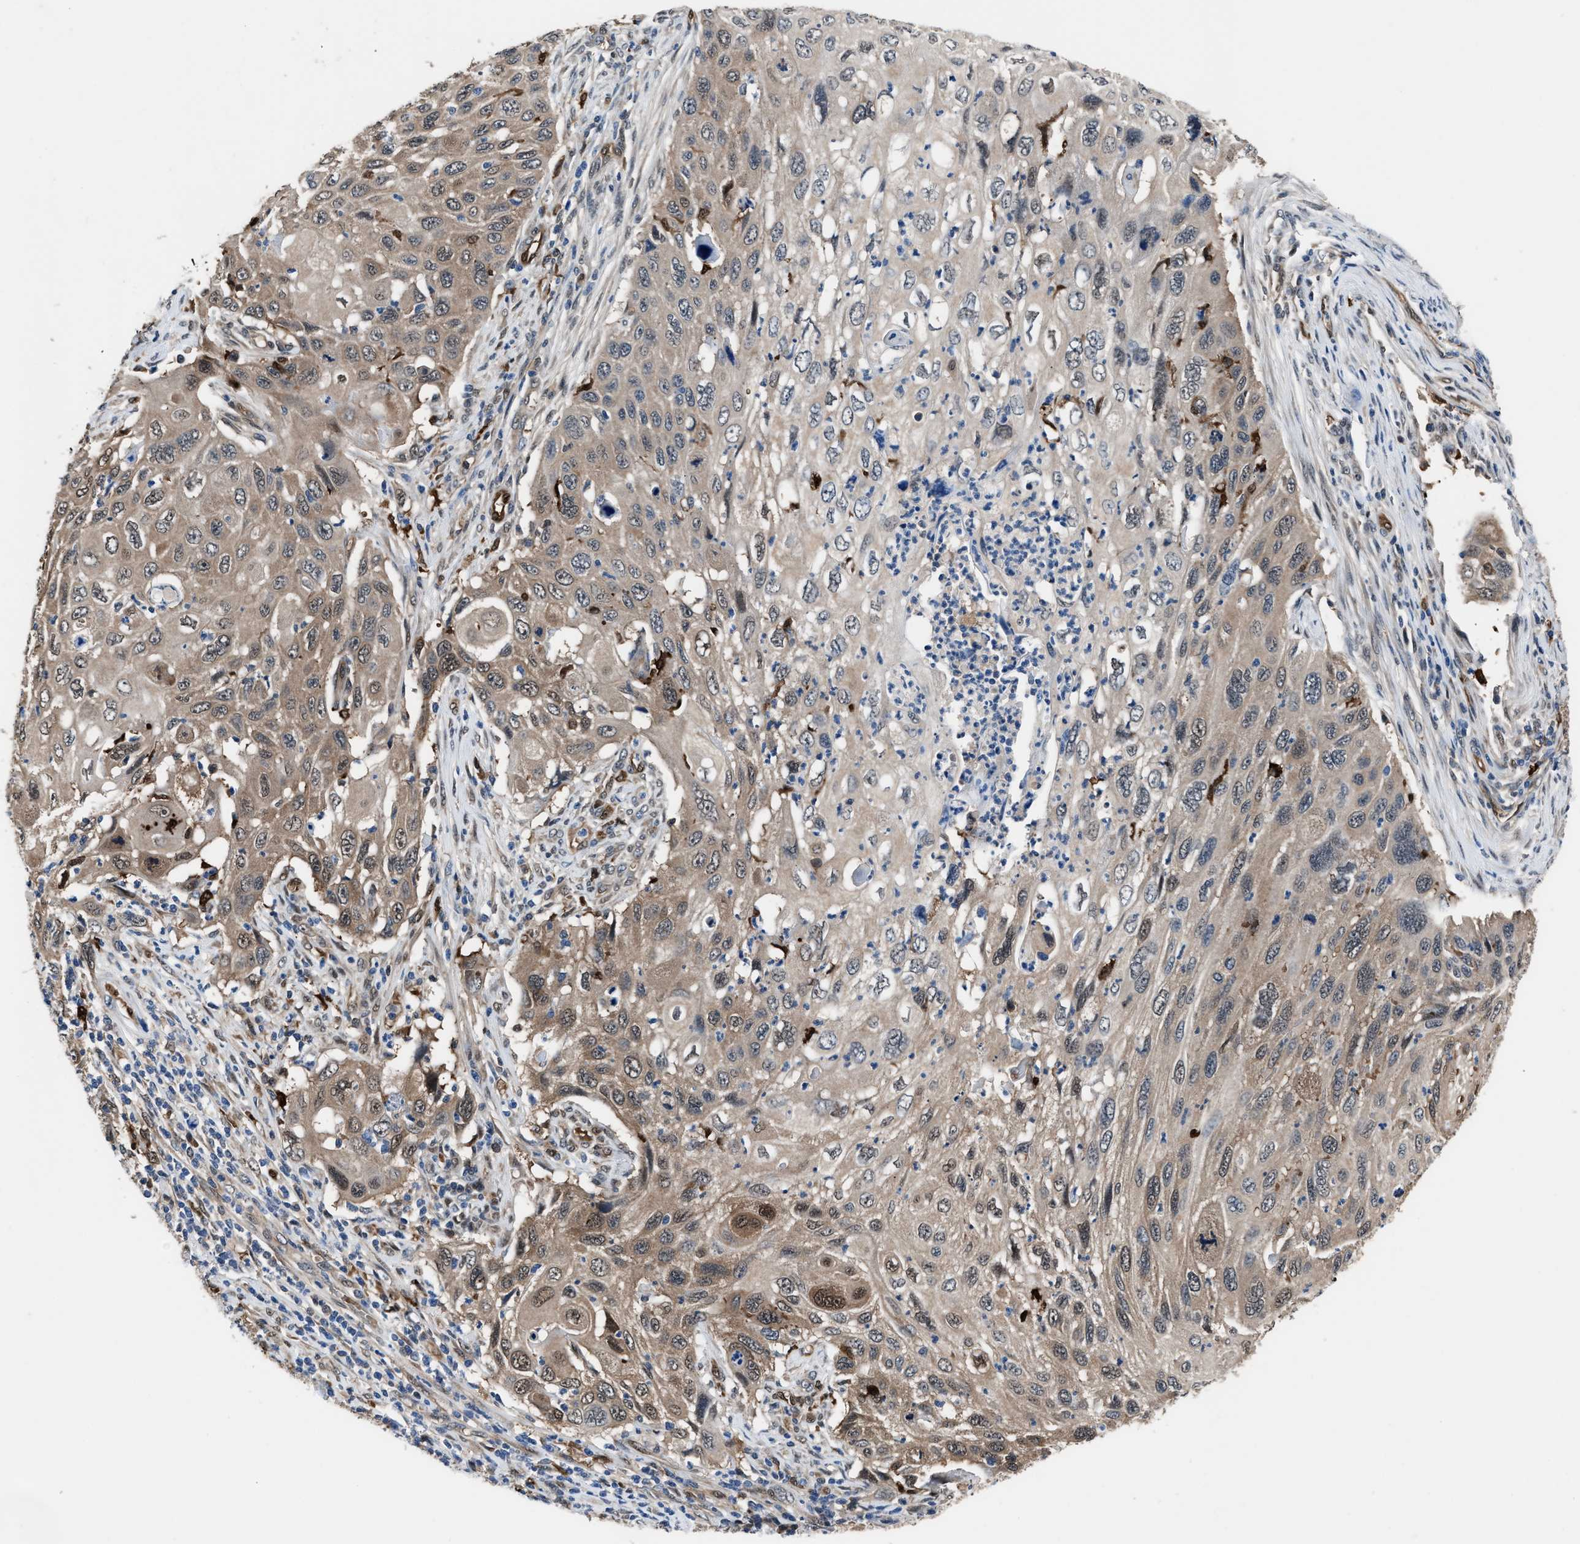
{"staining": {"intensity": "weak", "quantity": ">75%", "location": "cytoplasmic/membranous"}, "tissue": "cervical cancer", "cell_type": "Tumor cells", "image_type": "cancer", "snomed": [{"axis": "morphology", "description": "Squamous cell carcinoma, NOS"}, {"axis": "topography", "description": "Cervix"}], "caption": "Immunohistochemistry (IHC) (DAB) staining of human cervical squamous cell carcinoma demonstrates weak cytoplasmic/membranous protein positivity in about >75% of tumor cells.", "gene": "PPA1", "patient": {"sex": "female", "age": 70}}